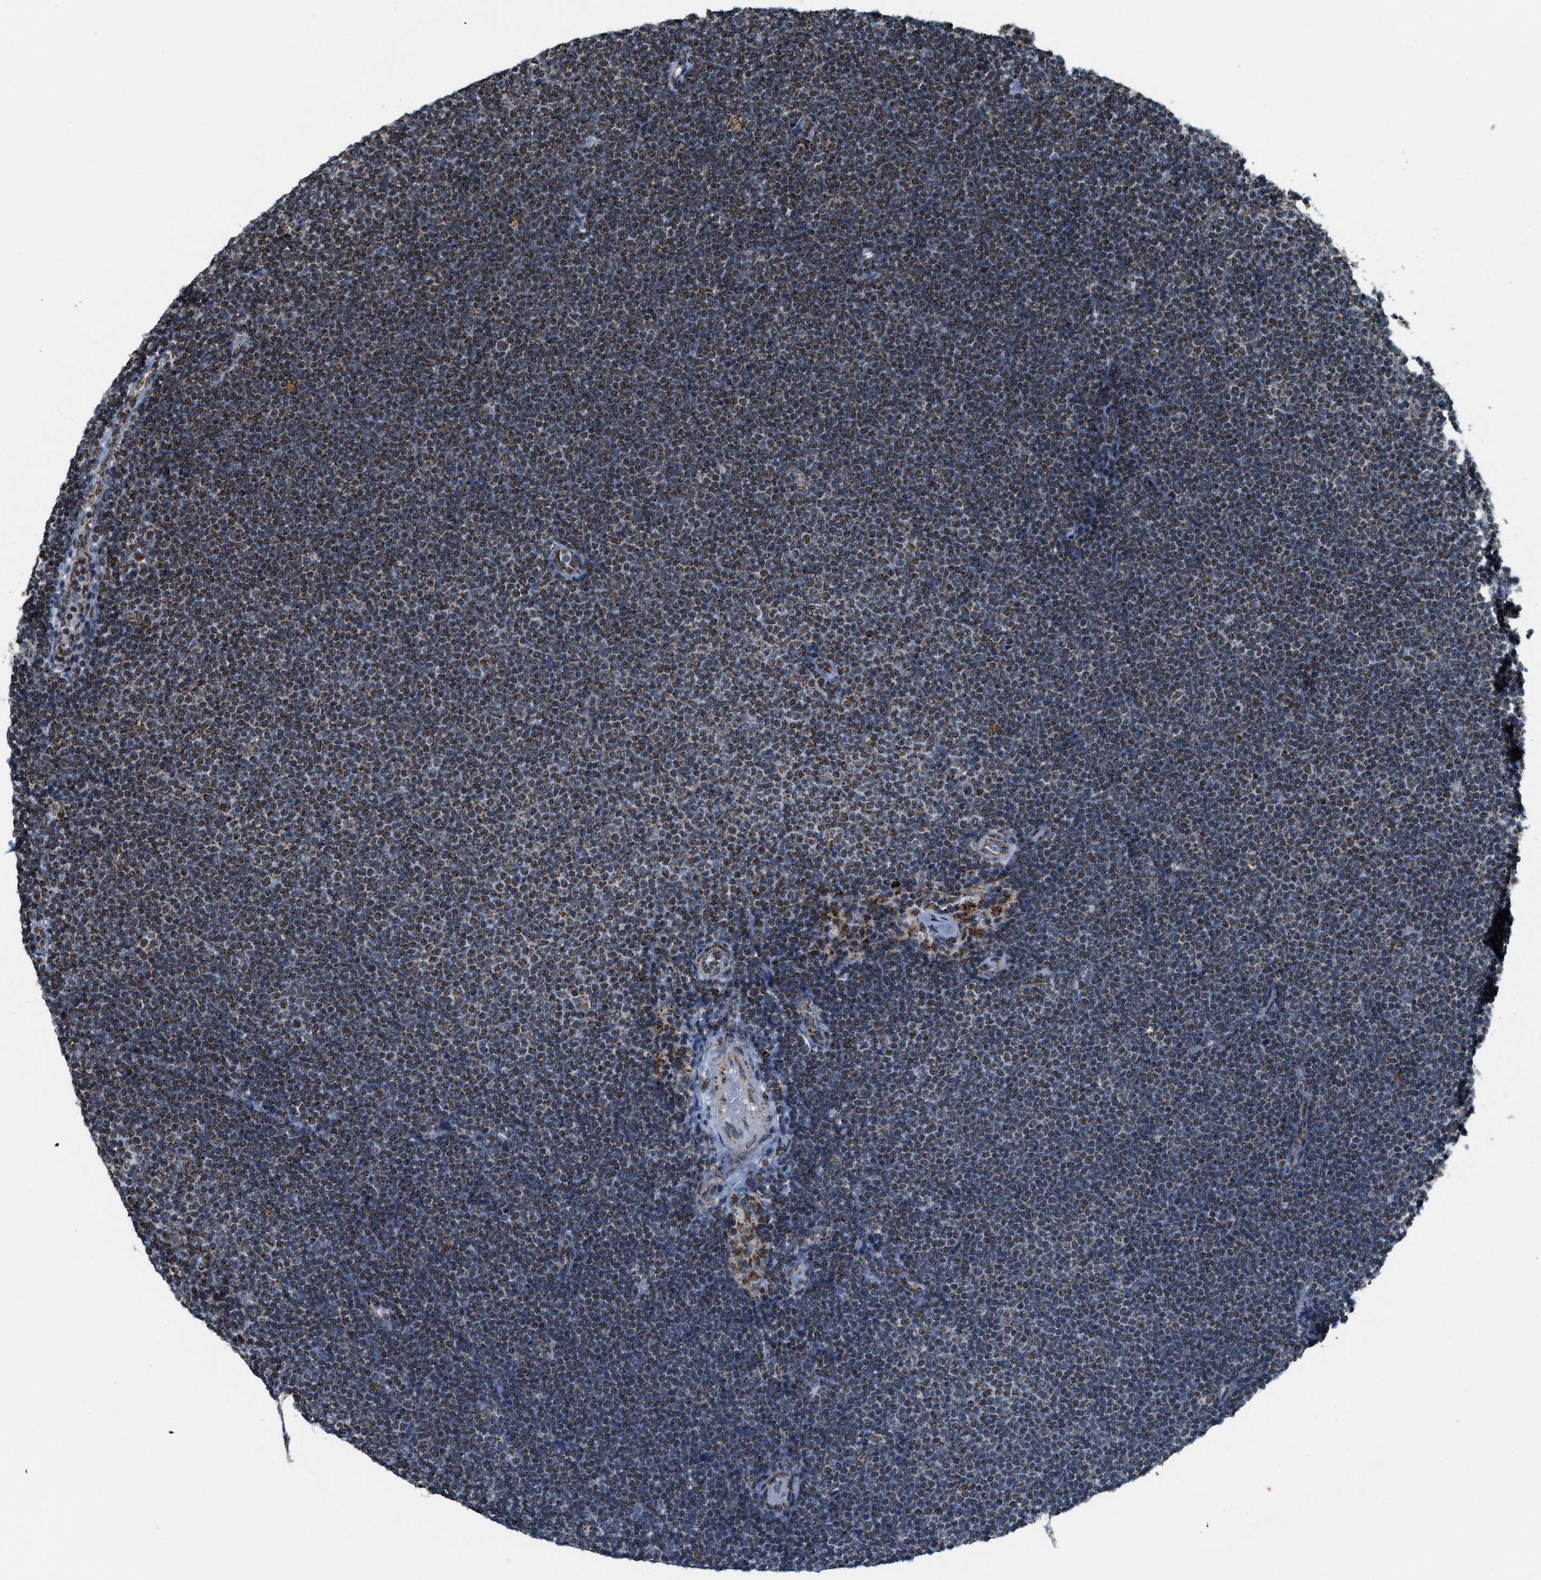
{"staining": {"intensity": "weak", "quantity": "25%-75%", "location": "cytoplasmic/membranous"}, "tissue": "lymphoma", "cell_type": "Tumor cells", "image_type": "cancer", "snomed": [{"axis": "morphology", "description": "Malignant lymphoma, non-Hodgkin's type, Low grade"}, {"axis": "topography", "description": "Lymph node"}], "caption": "Malignant lymphoma, non-Hodgkin's type (low-grade) stained with DAB (3,3'-diaminobenzidine) IHC reveals low levels of weak cytoplasmic/membranous staining in approximately 25%-75% of tumor cells.", "gene": "HIBADH", "patient": {"sex": "female", "age": 53}}